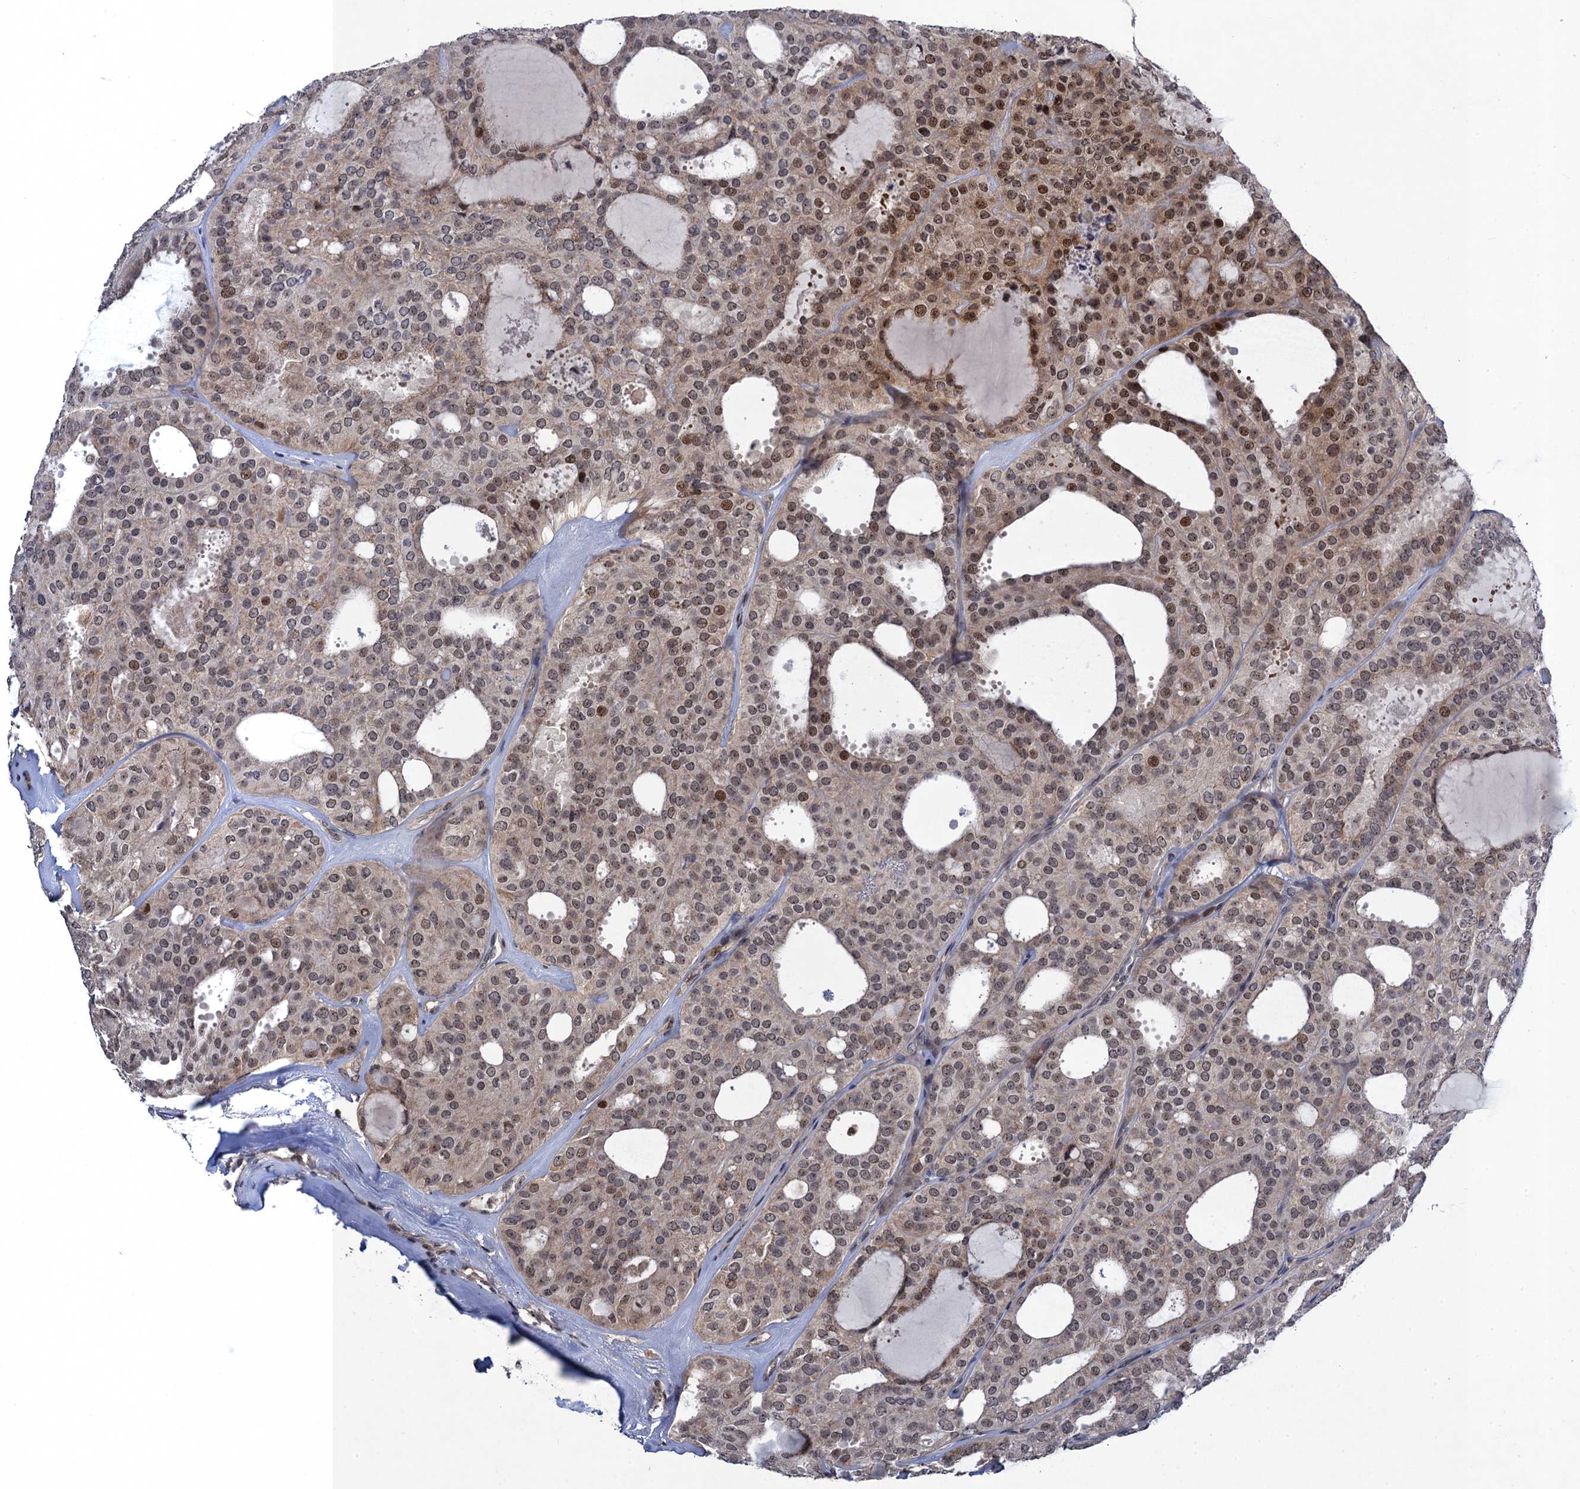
{"staining": {"intensity": "moderate", "quantity": "25%-75%", "location": "nuclear"}, "tissue": "thyroid cancer", "cell_type": "Tumor cells", "image_type": "cancer", "snomed": [{"axis": "morphology", "description": "Follicular adenoma carcinoma, NOS"}, {"axis": "topography", "description": "Thyroid gland"}], "caption": "Immunohistochemical staining of thyroid cancer demonstrates medium levels of moderate nuclear protein staining in approximately 25%-75% of tumor cells.", "gene": "ZAR1L", "patient": {"sex": "male", "age": 75}}